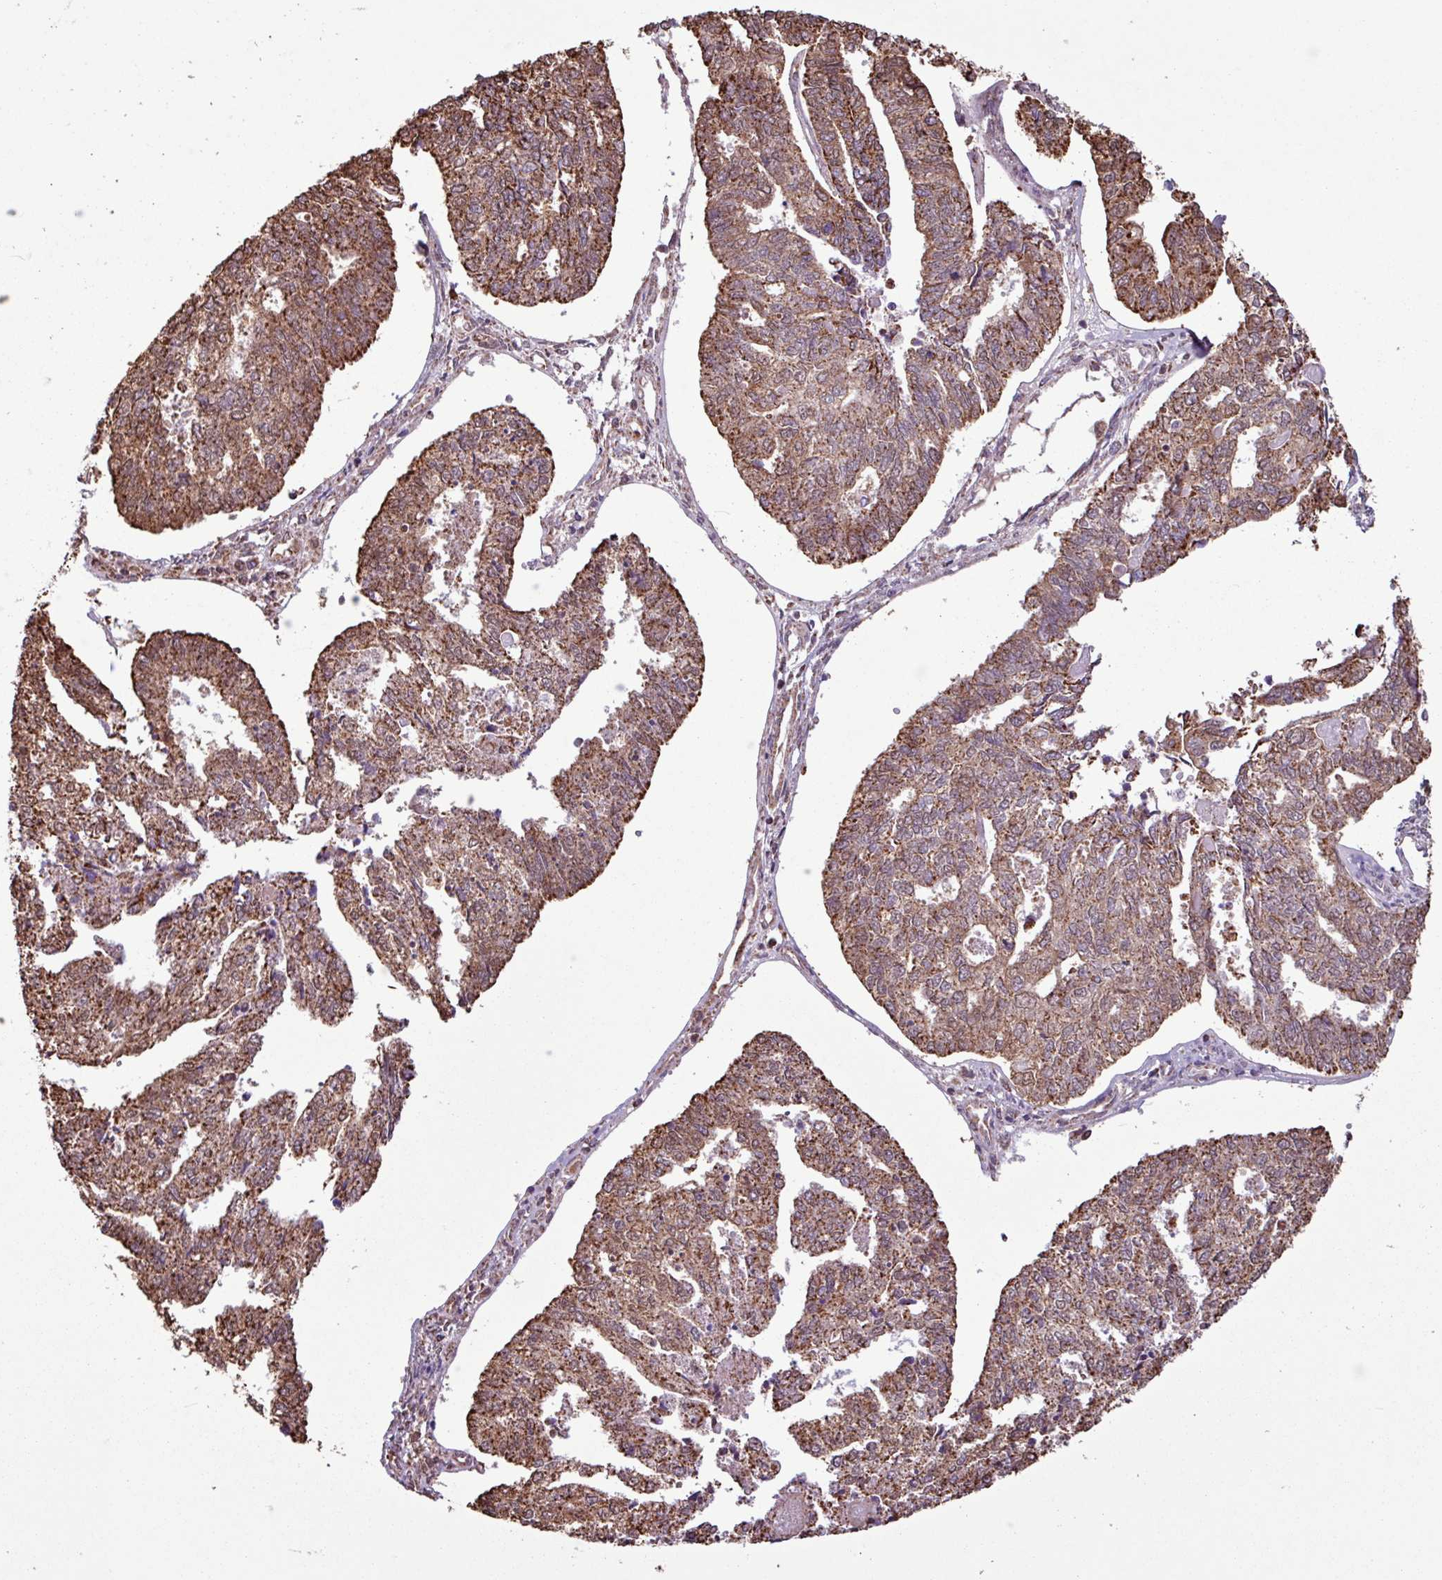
{"staining": {"intensity": "moderate", "quantity": ">75%", "location": "cytoplasmic/membranous"}, "tissue": "endometrial cancer", "cell_type": "Tumor cells", "image_type": "cancer", "snomed": [{"axis": "morphology", "description": "Adenocarcinoma, NOS"}, {"axis": "topography", "description": "Endometrium"}], "caption": "A brown stain highlights moderate cytoplasmic/membranous positivity of a protein in endometrial adenocarcinoma tumor cells. (Stains: DAB in brown, nuclei in blue, Microscopy: brightfield microscopy at high magnification).", "gene": "ALG8", "patient": {"sex": "female", "age": 73}}